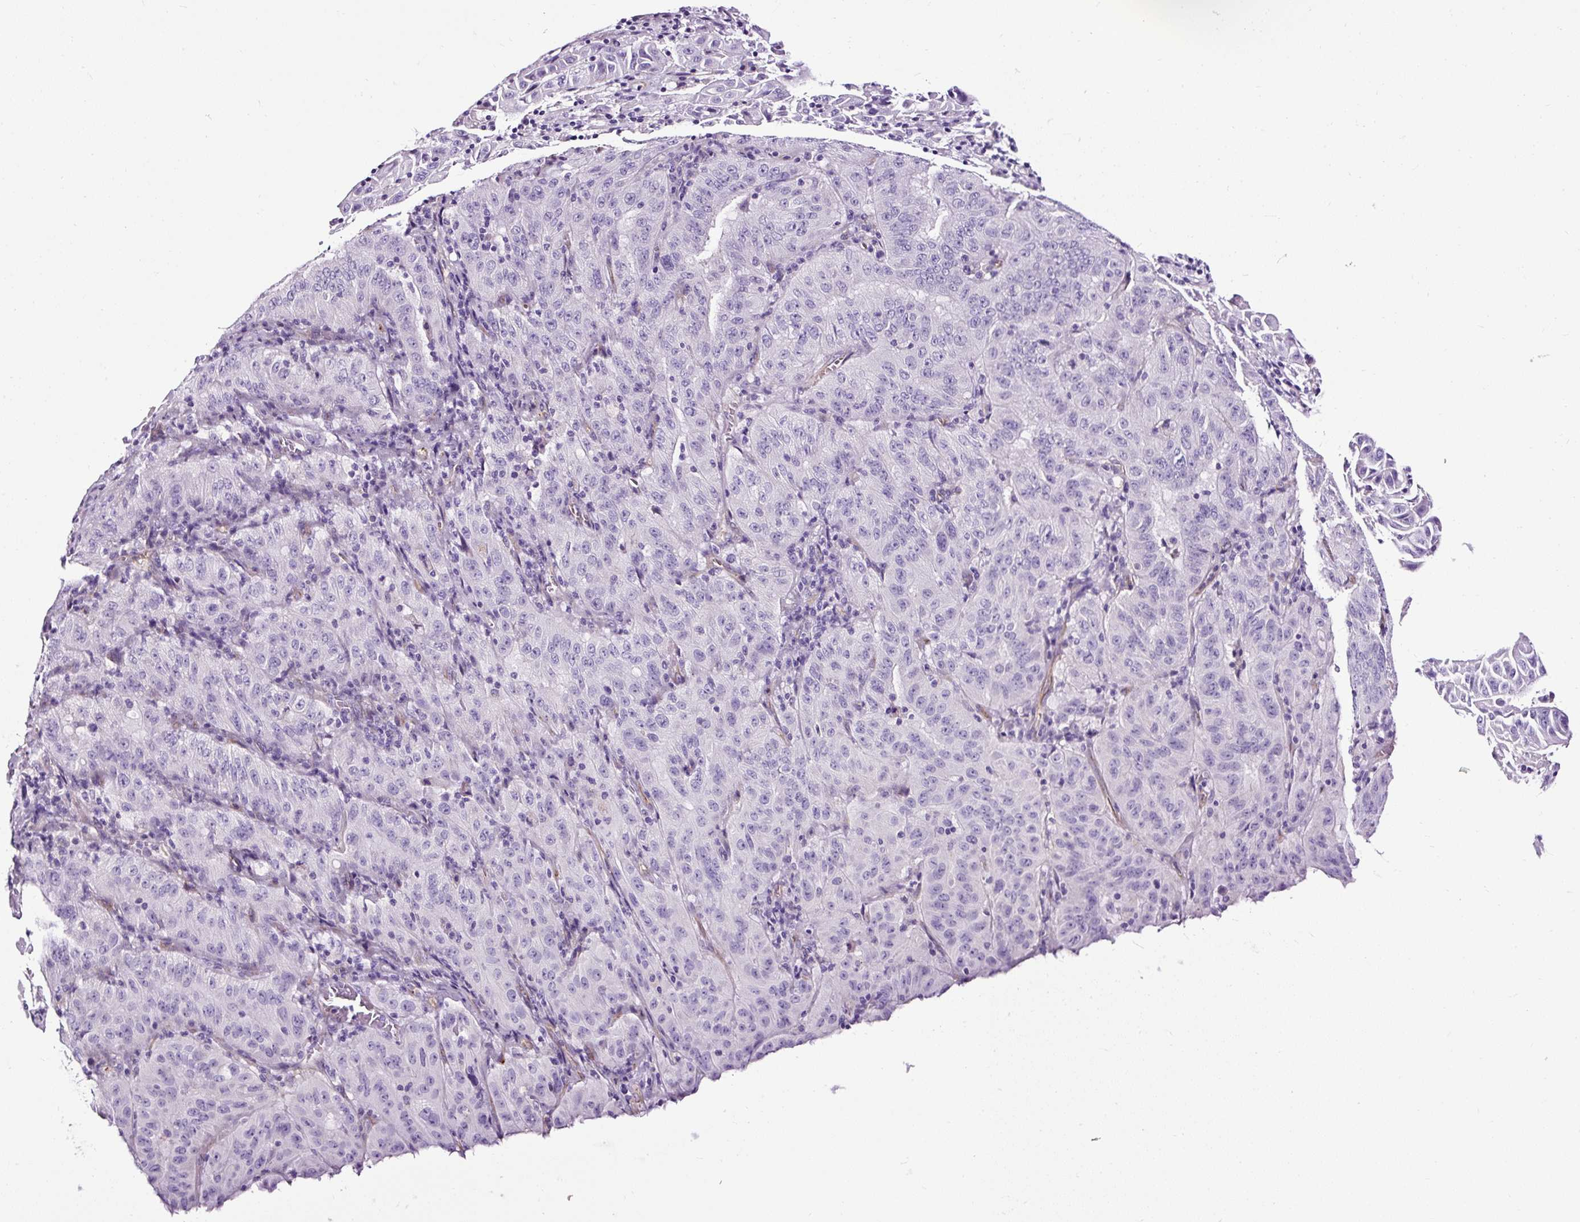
{"staining": {"intensity": "negative", "quantity": "none", "location": "none"}, "tissue": "pancreatic cancer", "cell_type": "Tumor cells", "image_type": "cancer", "snomed": [{"axis": "morphology", "description": "Adenocarcinoma, NOS"}, {"axis": "topography", "description": "Pancreas"}], "caption": "DAB (3,3'-diaminobenzidine) immunohistochemical staining of human pancreatic cancer exhibits no significant staining in tumor cells.", "gene": "SLC7A8", "patient": {"sex": "male", "age": 63}}